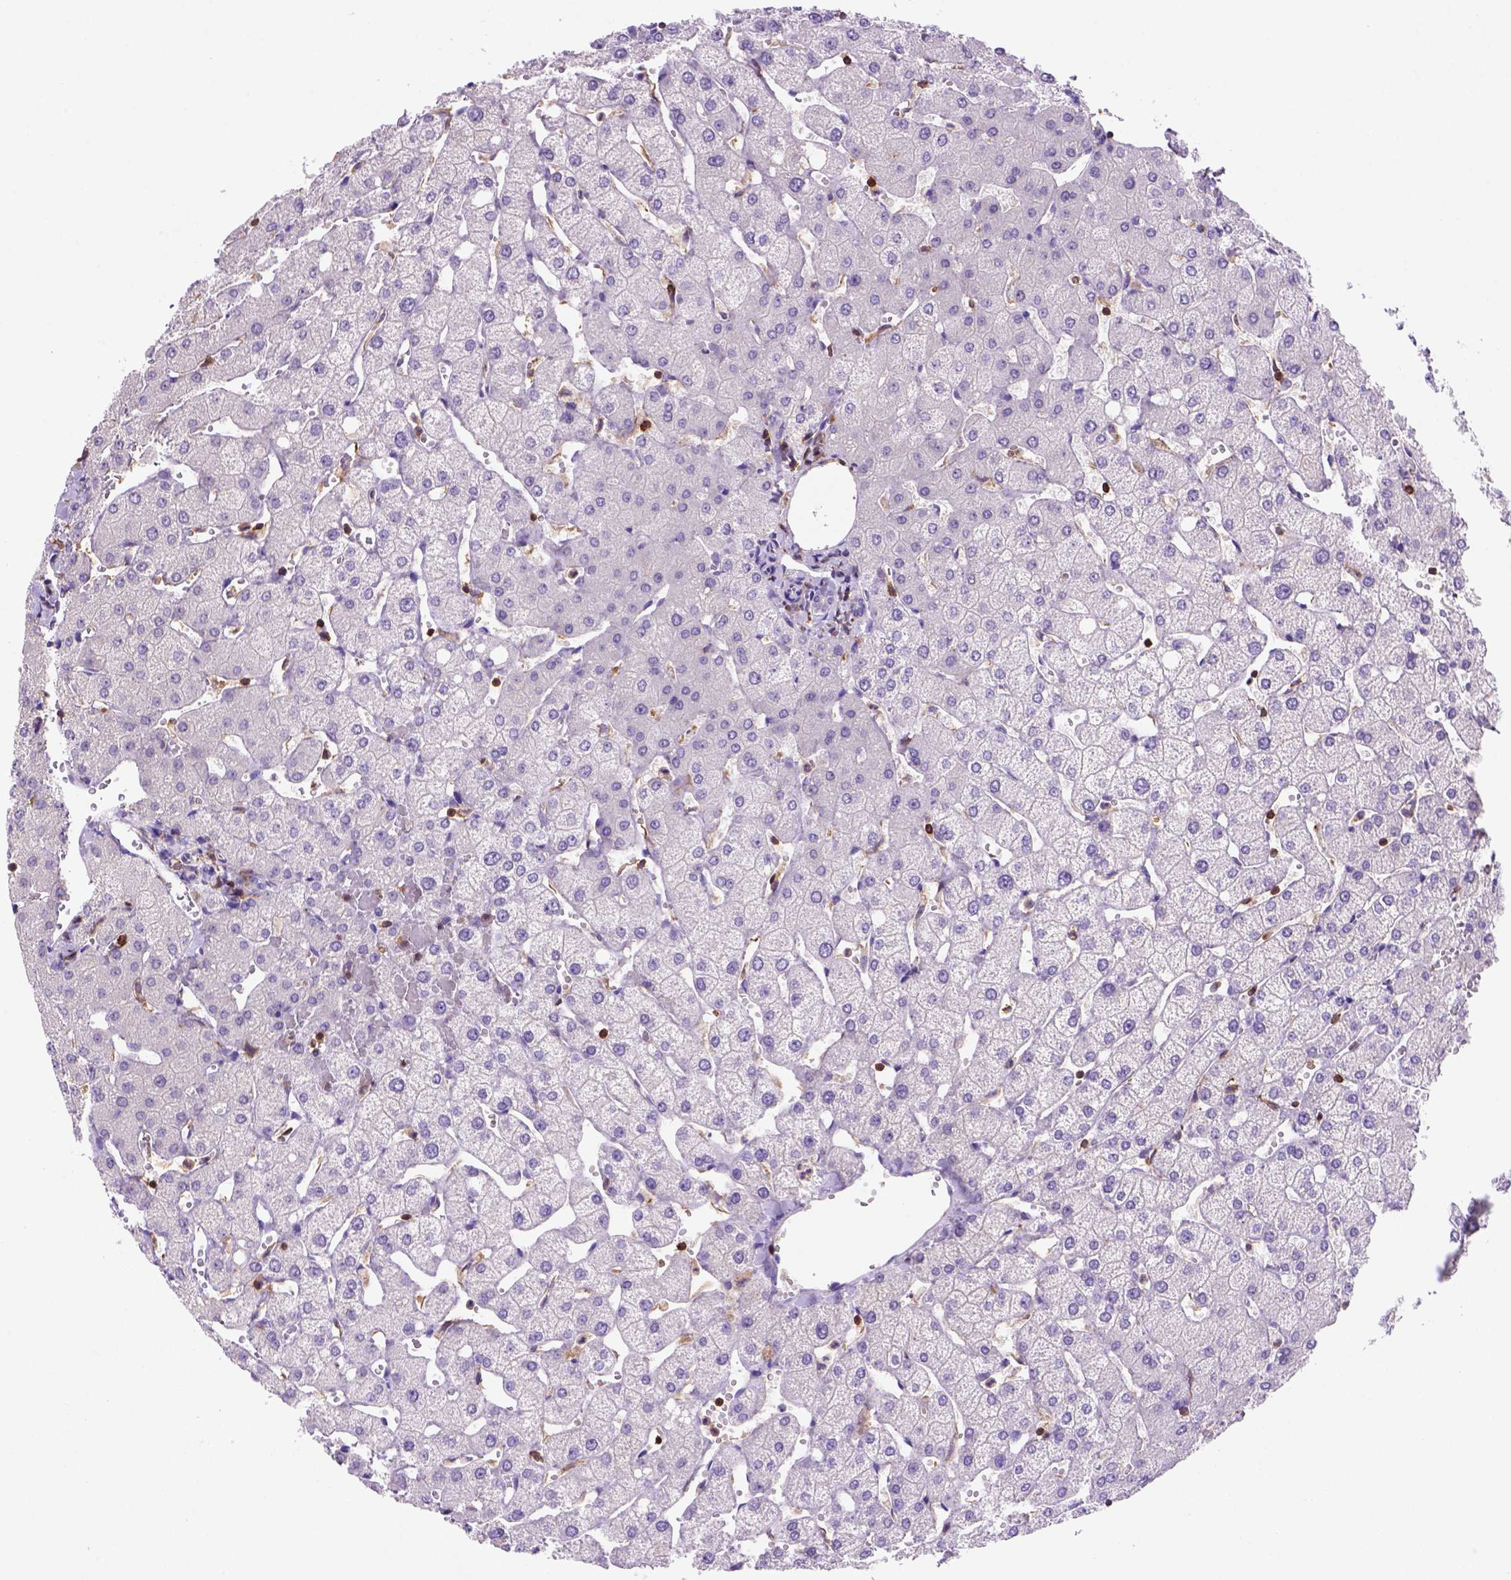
{"staining": {"intensity": "negative", "quantity": "none", "location": "none"}, "tissue": "liver", "cell_type": "Cholangiocytes", "image_type": "normal", "snomed": [{"axis": "morphology", "description": "Normal tissue, NOS"}, {"axis": "topography", "description": "Liver"}], "caption": "Liver was stained to show a protein in brown. There is no significant staining in cholangiocytes. (Brightfield microscopy of DAB (3,3'-diaminobenzidine) immunohistochemistry at high magnification).", "gene": "INPP5D", "patient": {"sex": "female", "age": 54}}